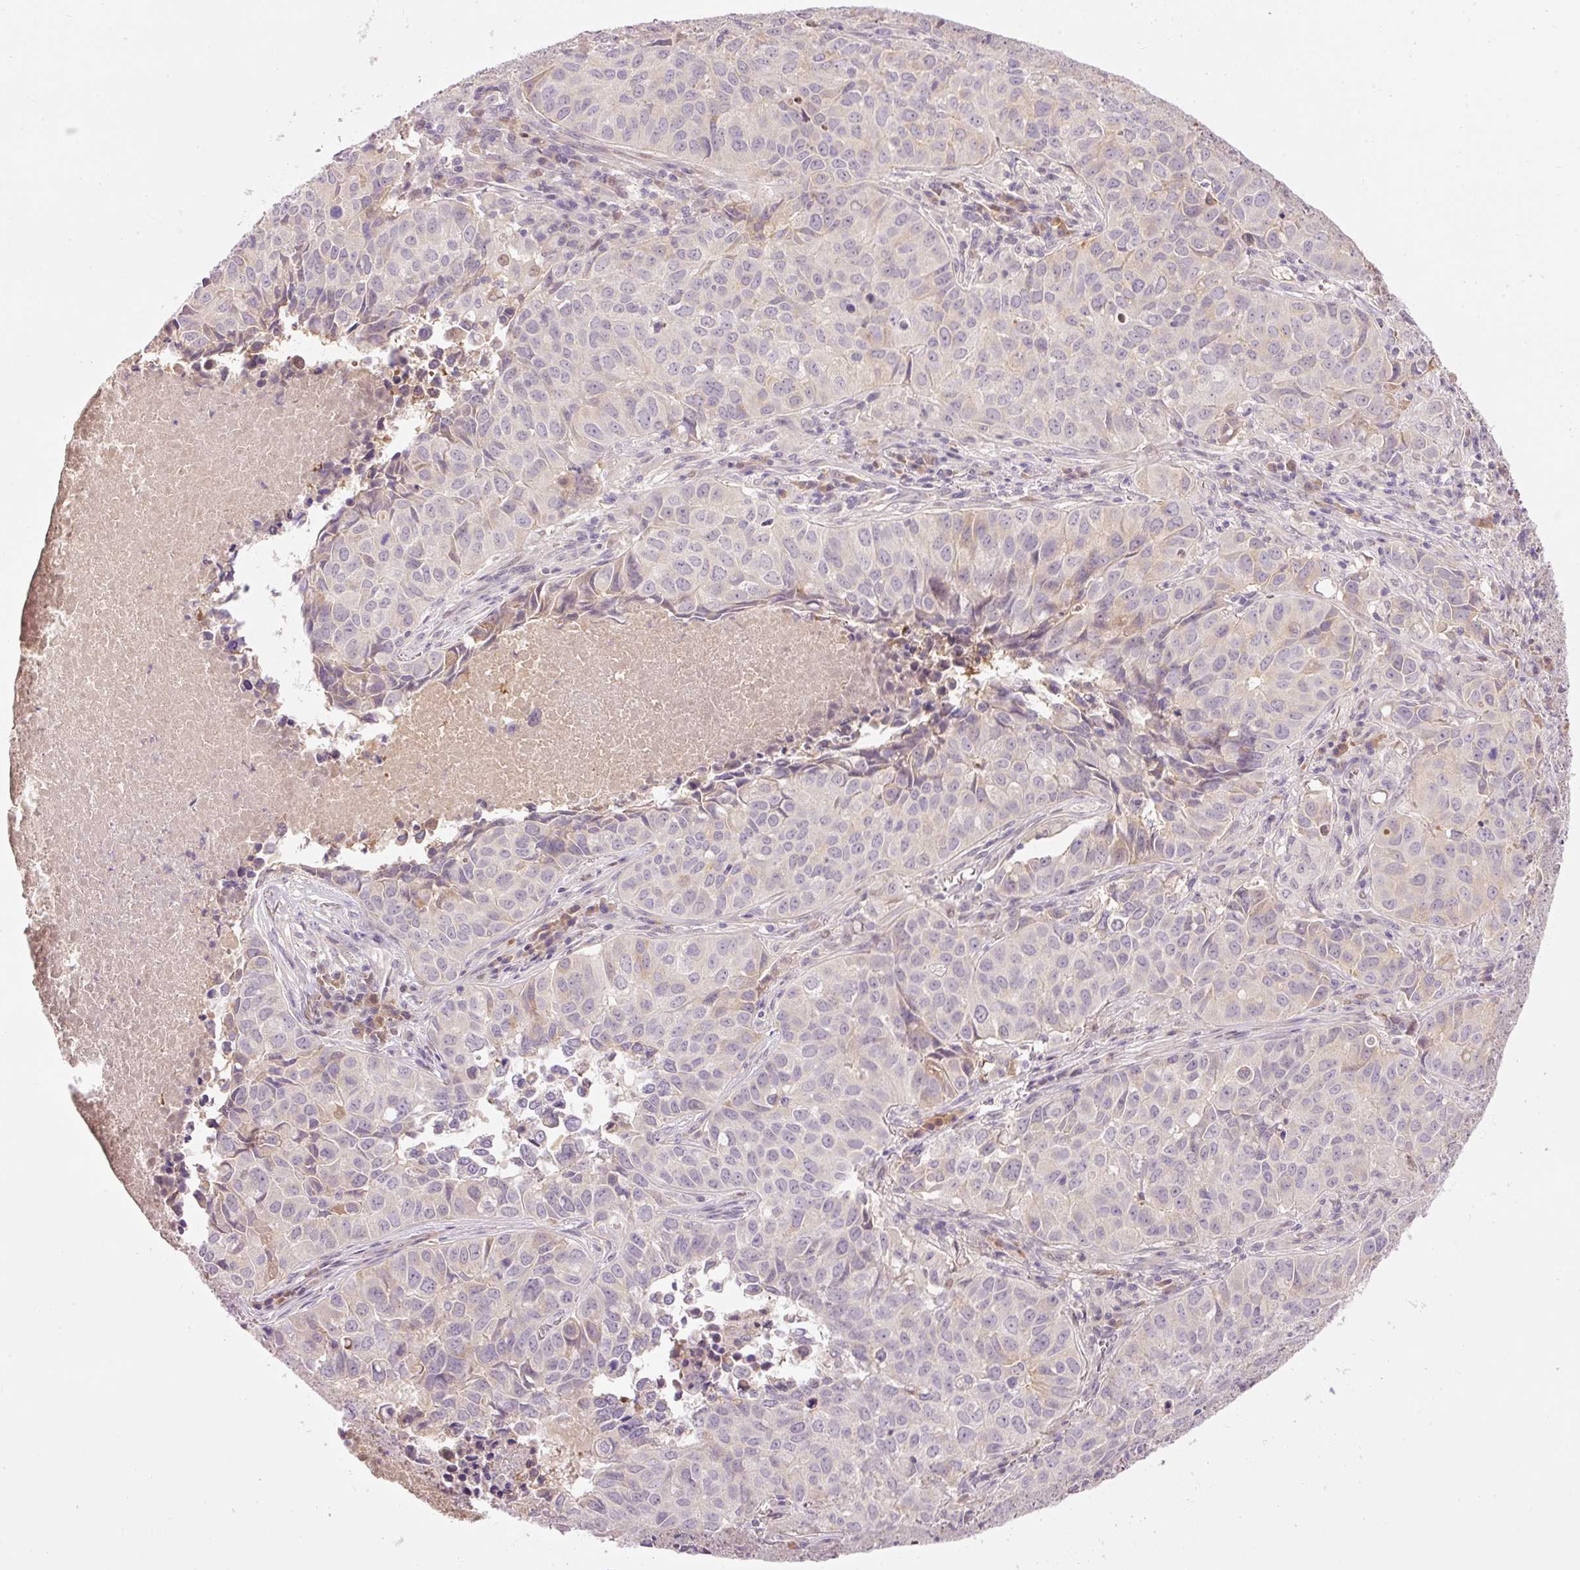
{"staining": {"intensity": "negative", "quantity": "none", "location": "none"}, "tissue": "lung cancer", "cell_type": "Tumor cells", "image_type": "cancer", "snomed": [{"axis": "morphology", "description": "Adenocarcinoma, NOS"}, {"axis": "topography", "description": "Lung"}], "caption": "There is no significant staining in tumor cells of lung cancer (adenocarcinoma).", "gene": "CMTM8", "patient": {"sex": "female", "age": 50}}